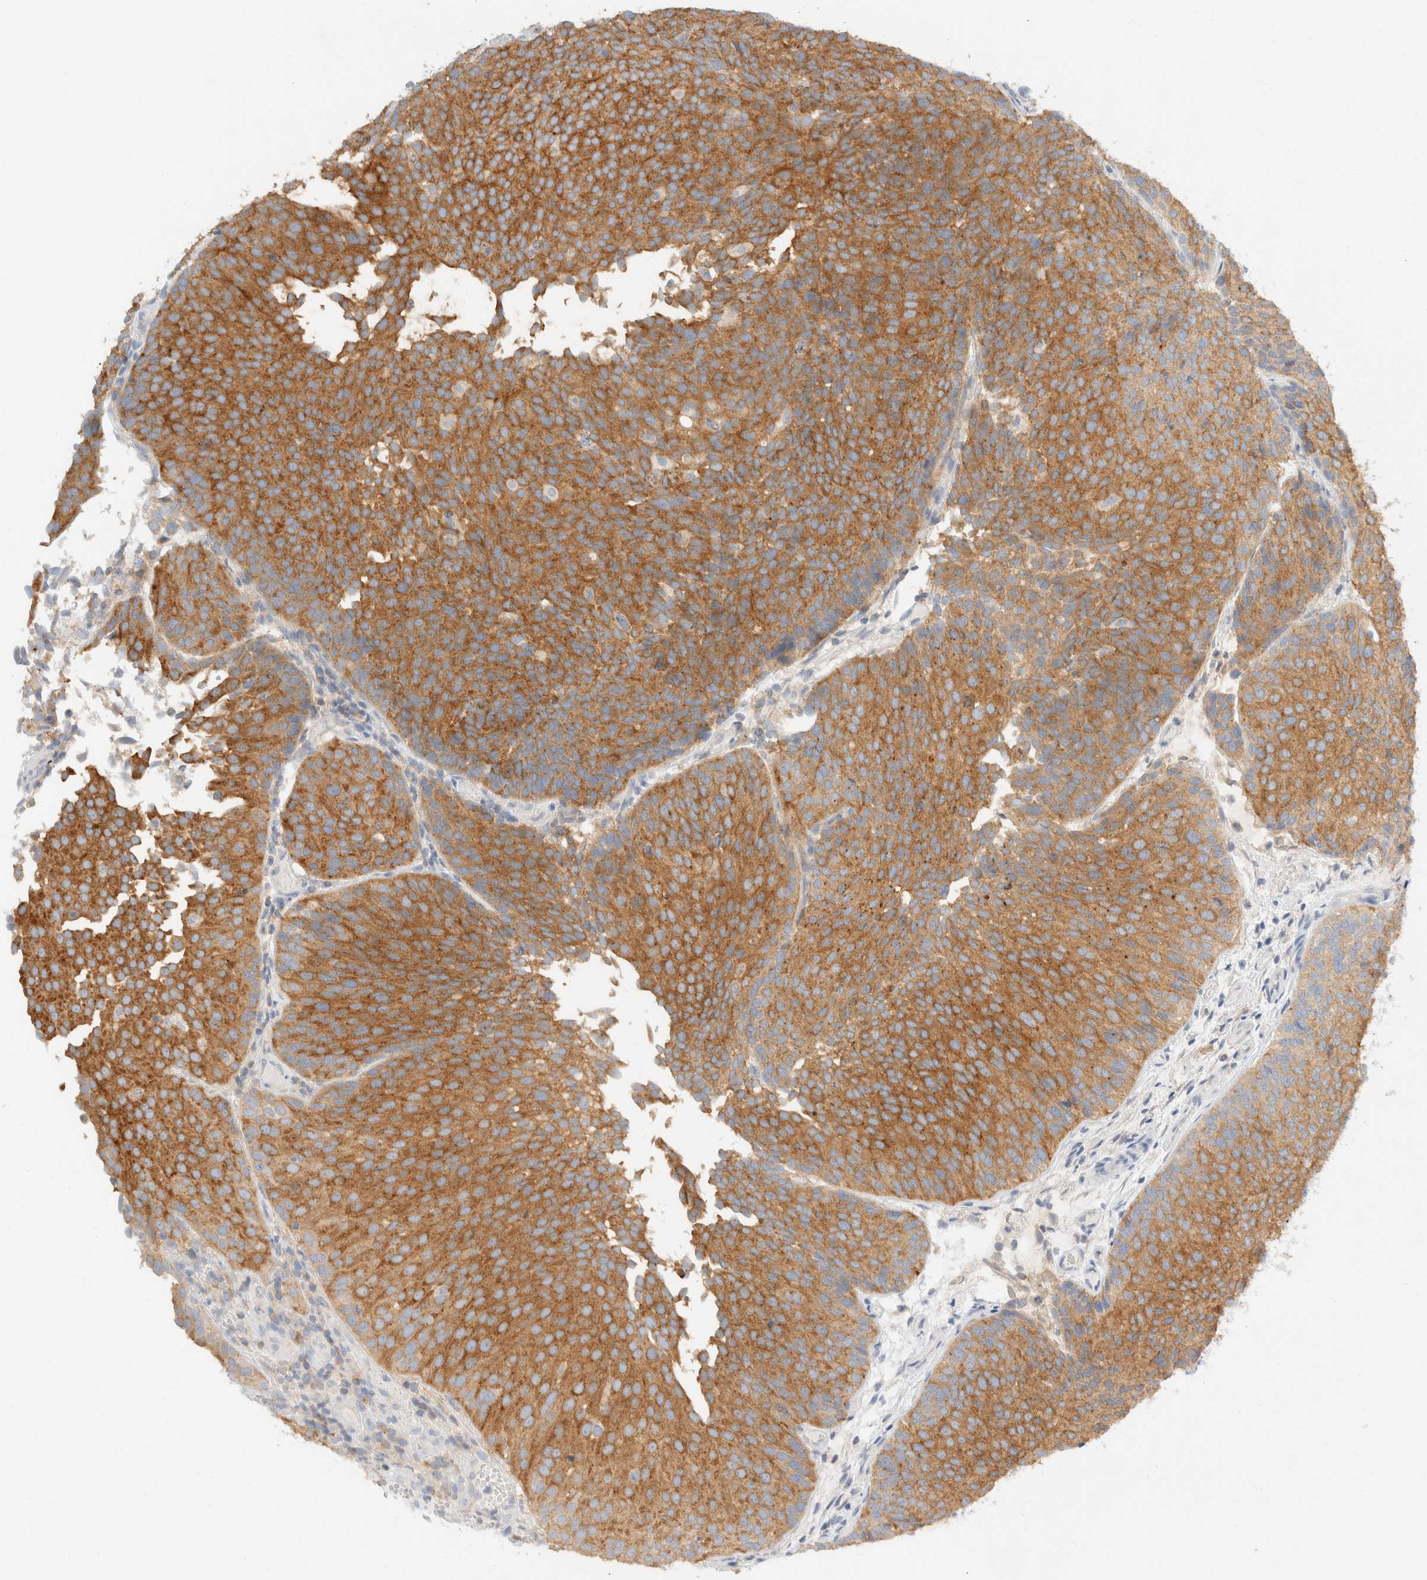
{"staining": {"intensity": "strong", "quantity": ">75%", "location": "cytoplasmic/membranous"}, "tissue": "urothelial cancer", "cell_type": "Tumor cells", "image_type": "cancer", "snomed": [{"axis": "morphology", "description": "Urothelial carcinoma, Low grade"}, {"axis": "topography", "description": "Urinary bladder"}], "caption": "Protein analysis of low-grade urothelial carcinoma tissue shows strong cytoplasmic/membranous expression in about >75% of tumor cells.", "gene": "SH3GLB2", "patient": {"sex": "male", "age": 86}}